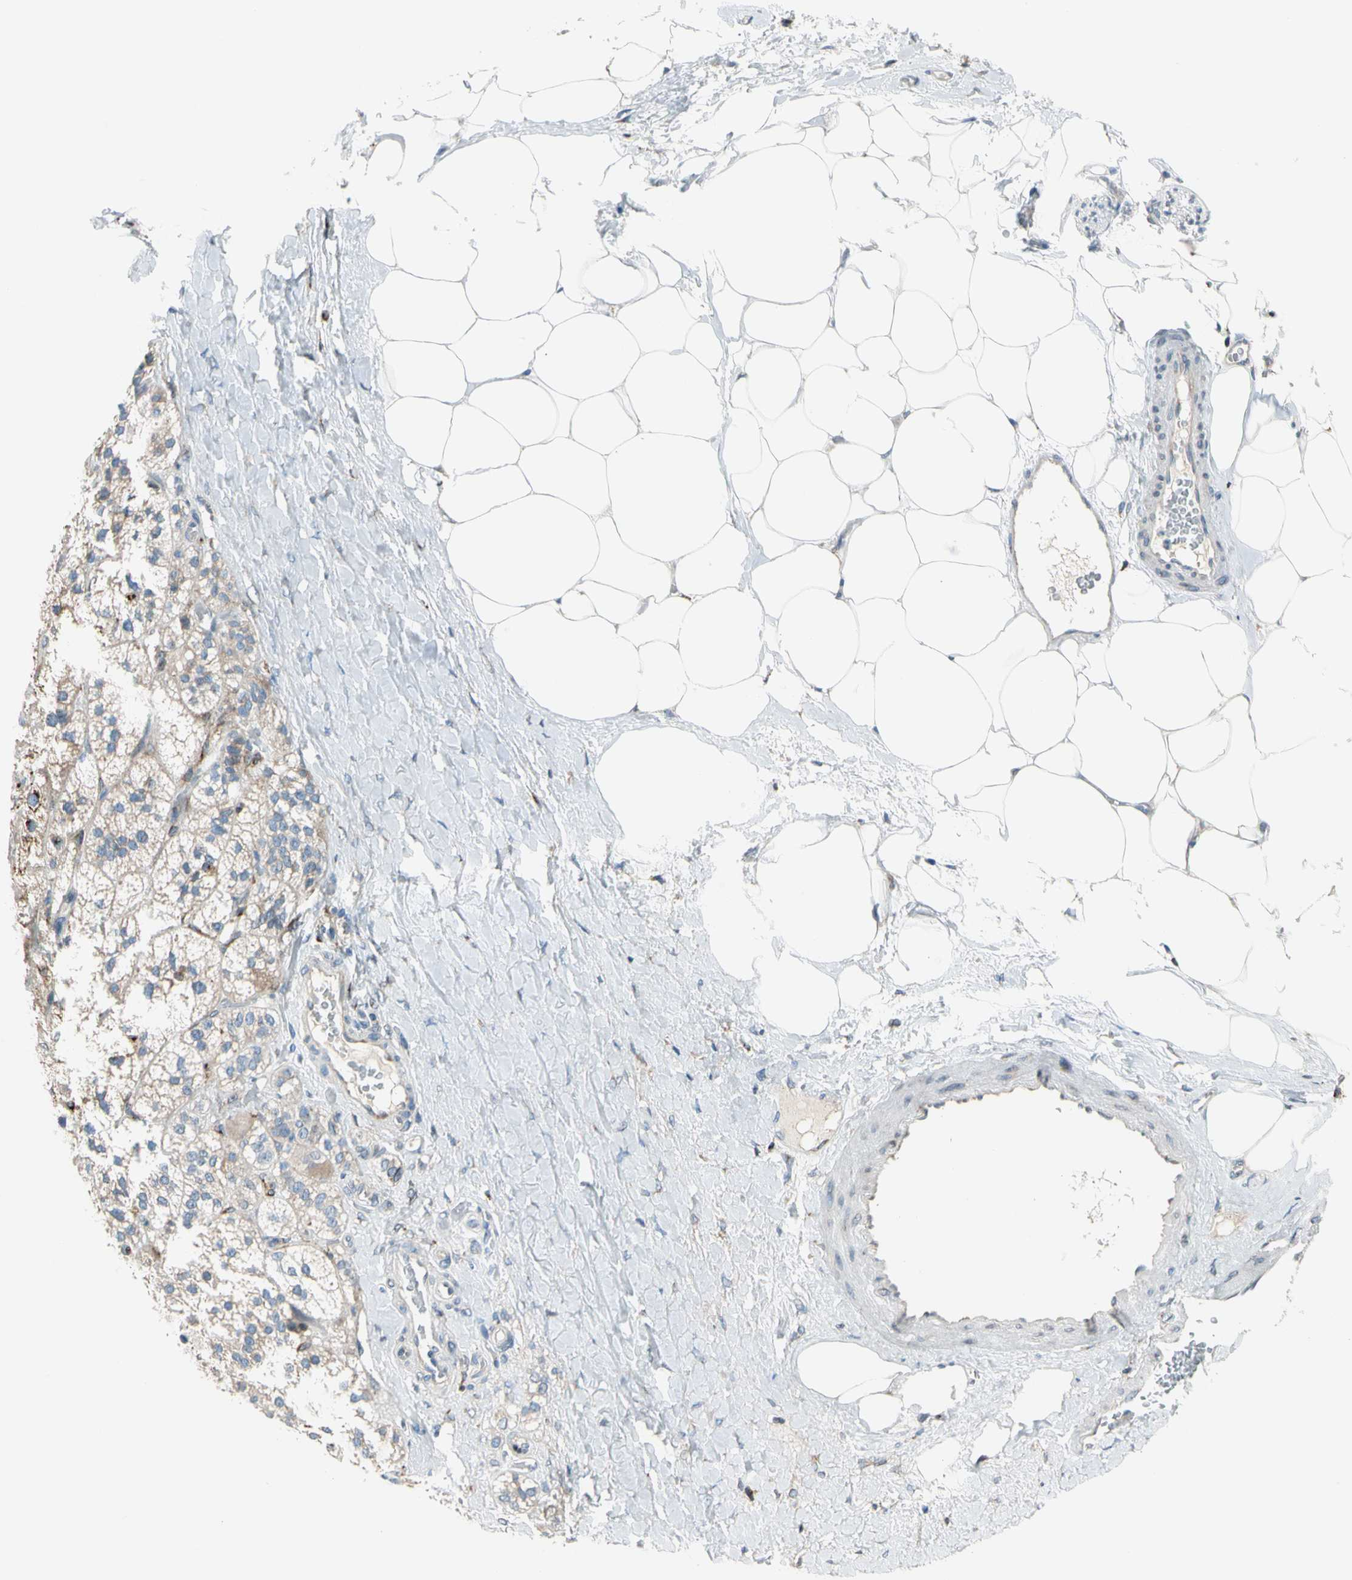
{"staining": {"intensity": "moderate", "quantity": "<25%", "location": "cytoplasmic/membranous"}, "tissue": "adrenal gland", "cell_type": "Glandular cells", "image_type": "normal", "snomed": [{"axis": "morphology", "description": "Normal tissue, NOS"}, {"axis": "topography", "description": "Adrenal gland"}], "caption": "This is a photomicrograph of immunohistochemistry (IHC) staining of unremarkable adrenal gland, which shows moderate expression in the cytoplasmic/membranous of glandular cells.", "gene": "NUCB1", "patient": {"sex": "male", "age": 57}}